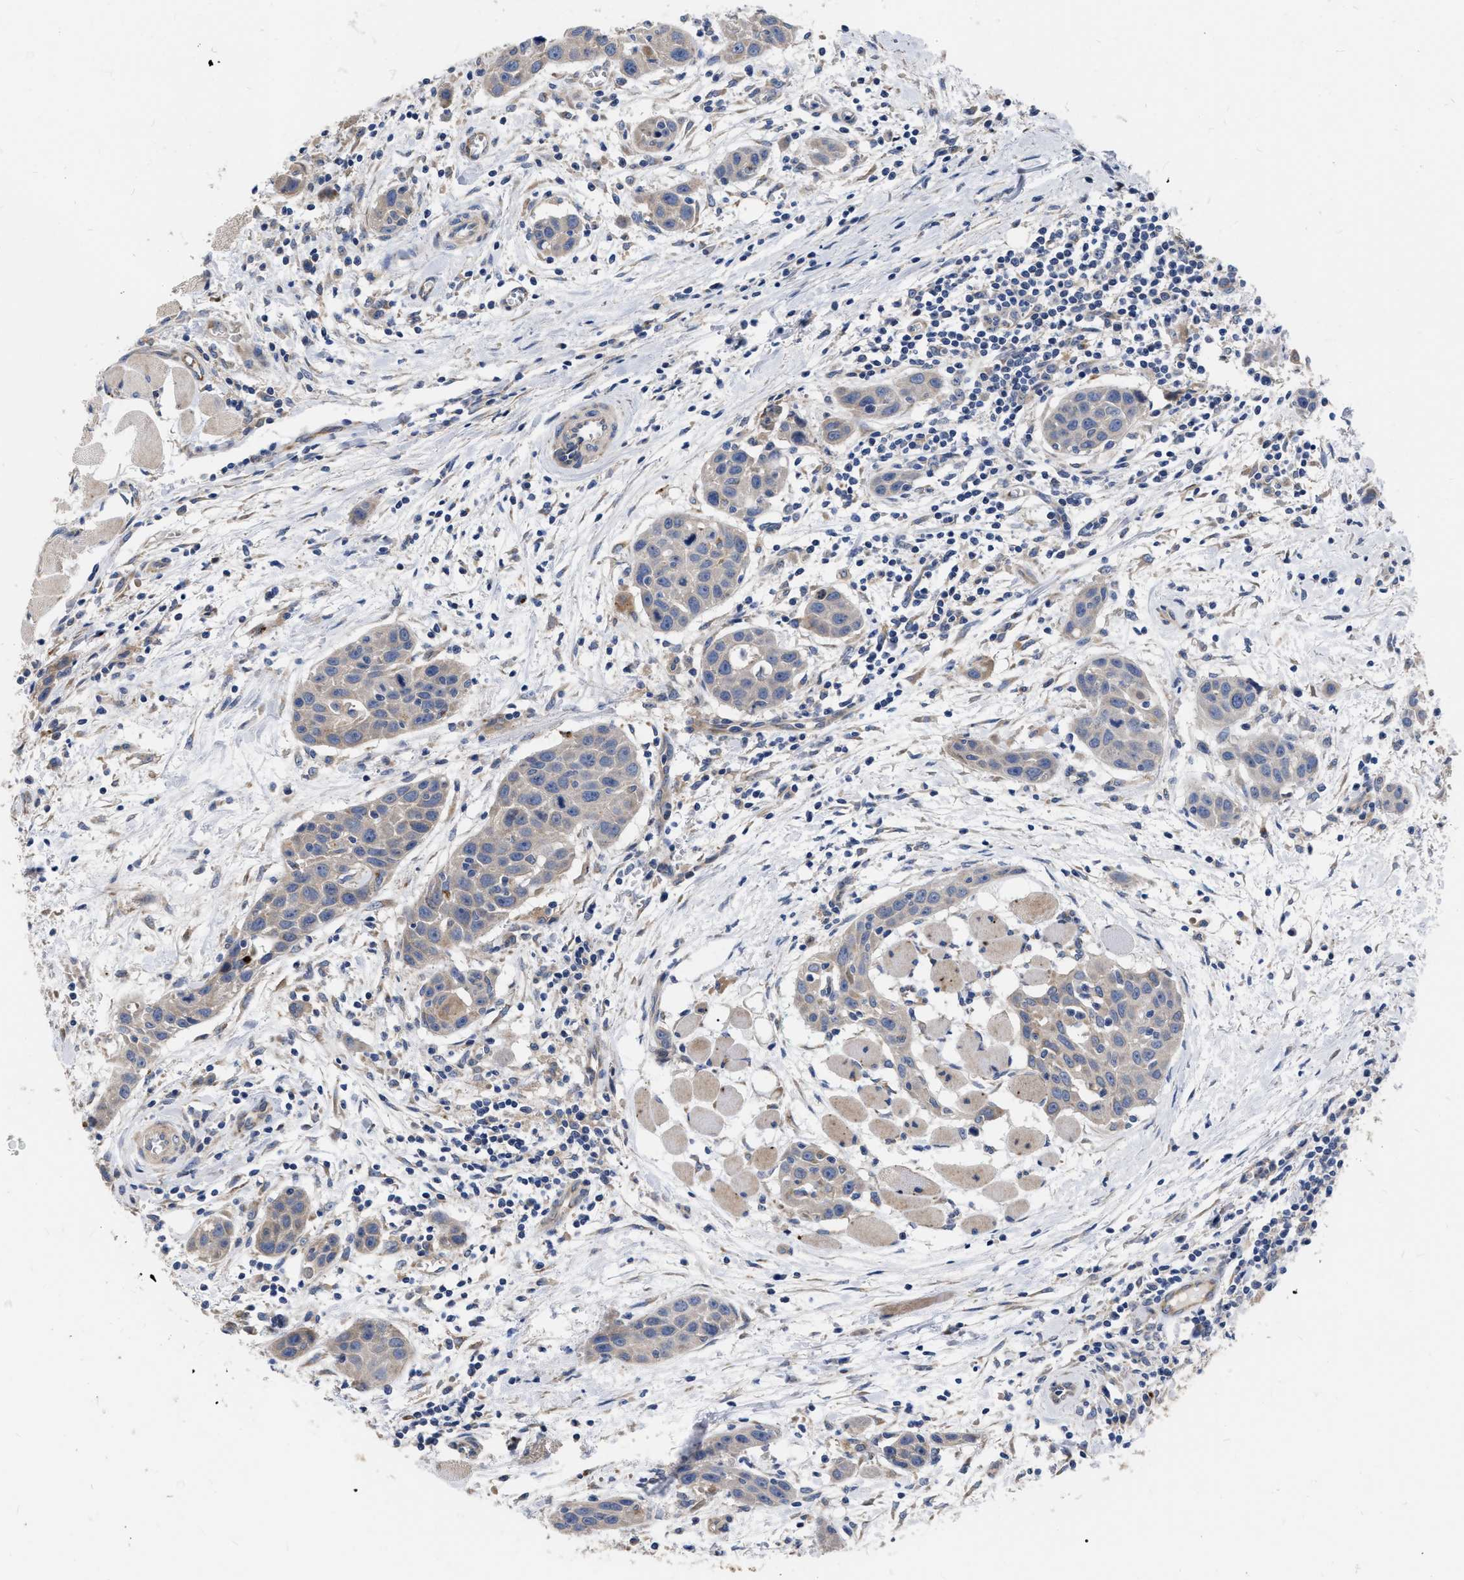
{"staining": {"intensity": "negative", "quantity": "none", "location": "none"}, "tissue": "head and neck cancer", "cell_type": "Tumor cells", "image_type": "cancer", "snomed": [{"axis": "morphology", "description": "Squamous cell carcinoma, NOS"}, {"axis": "topography", "description": "Oral tissue"}, {"axis": "topography", "description": "Head-Neck"}], "caption": "IHC histopathology image of squamous cell carcinoma (head and neck) stained for a protein (brown), which displays no staining in tumor cells.", "gene": "MLST8", "patient": {"sex": "female", "age": 50}}